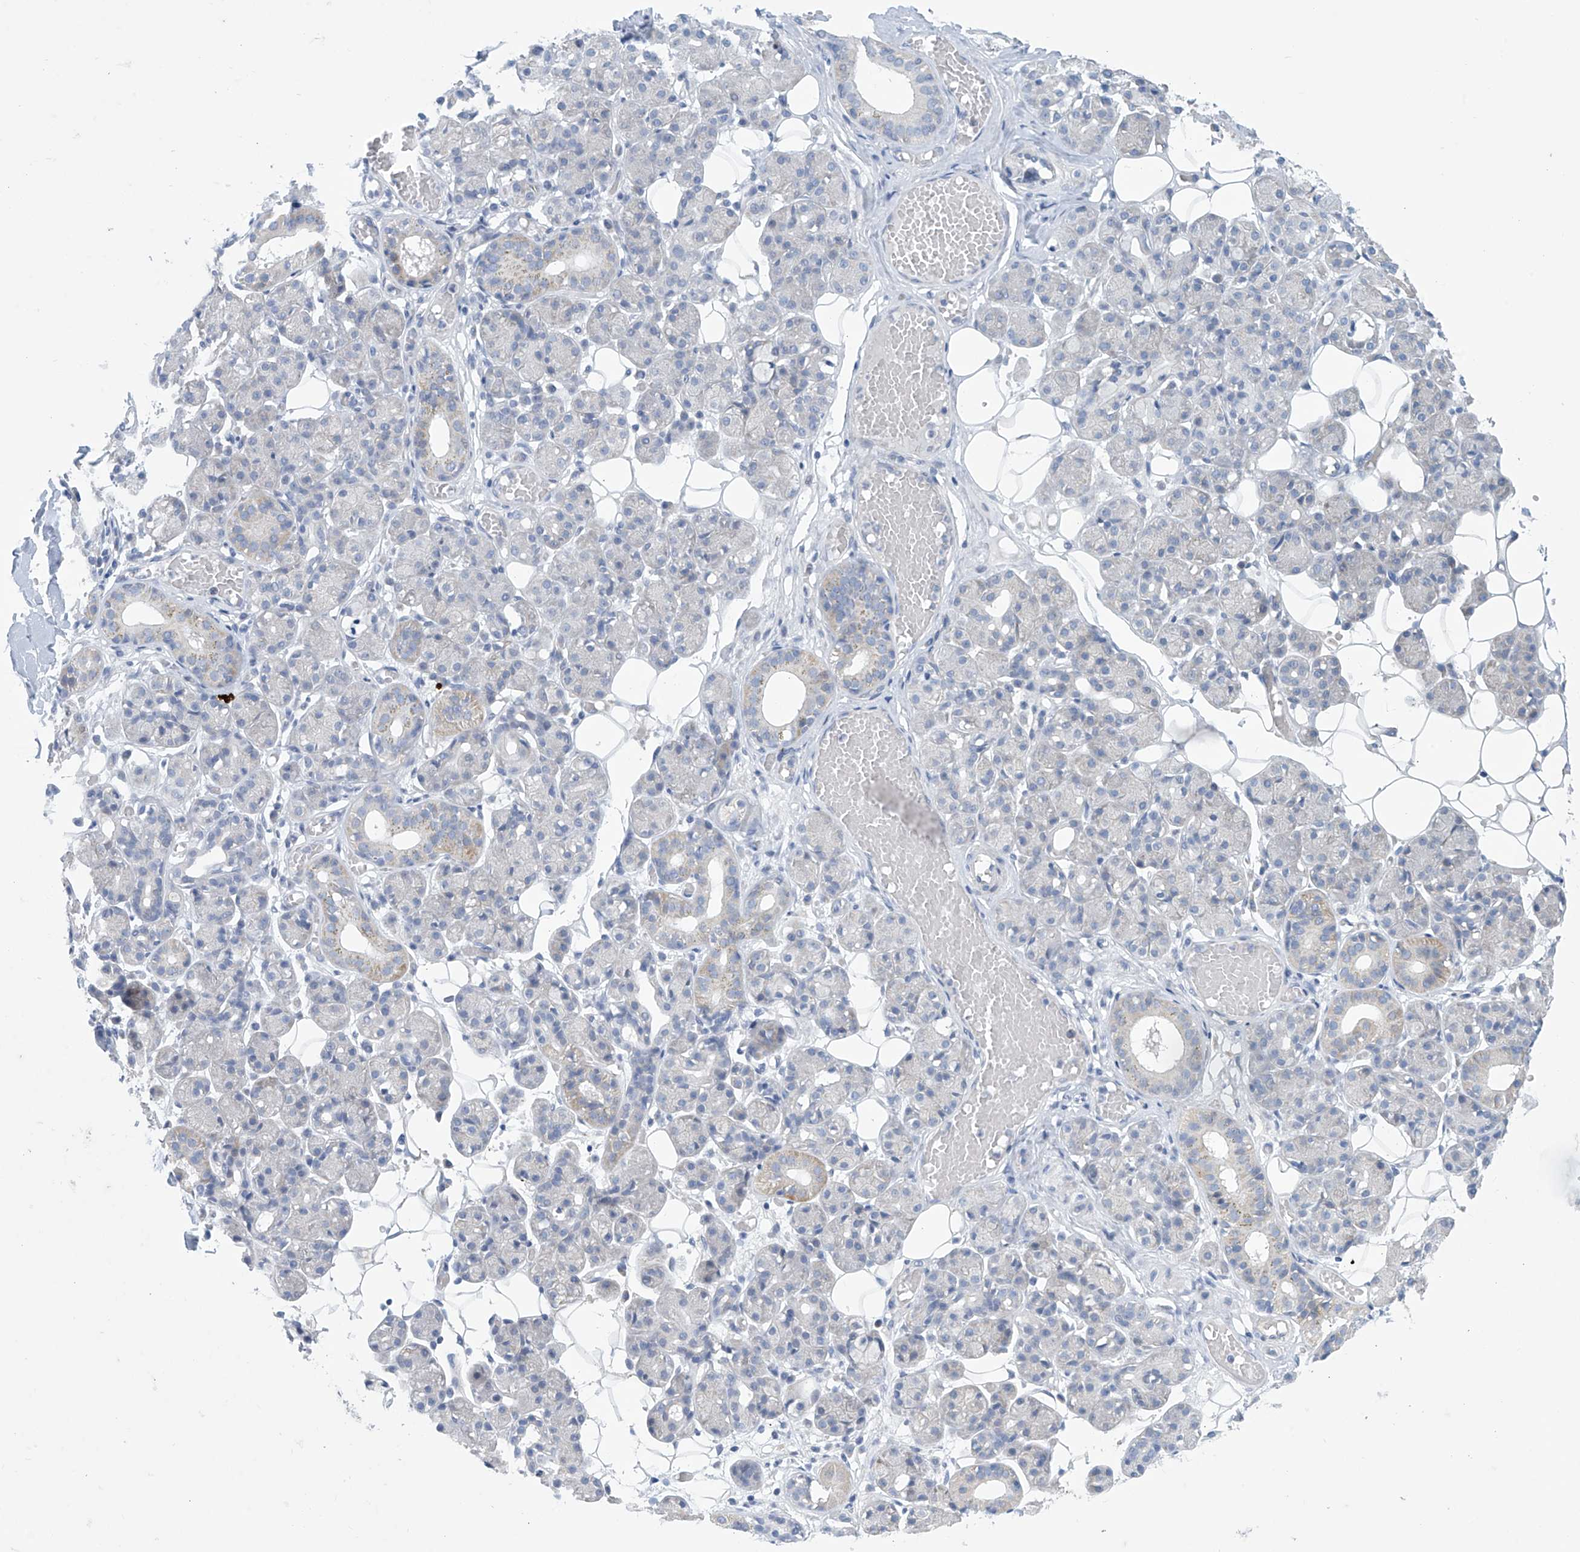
{"staining": {"intensity": "negative", "quantity": "none", "location": "none"}, "tissue": "salivary gland", "cell_type": "Glandular cells", "image_type": "normal", "snomed": [{"axis": "morphology", "description": "Normal tissue, NOS"}, {"axis": "topography", "description": "Salivary gland"}], "caption": "Histopathology image shows no significant protein expression in glandular cells of normal salivary gland.", "gene": "SLC35A5", "patient": {"sex": "male", "age": 63}}